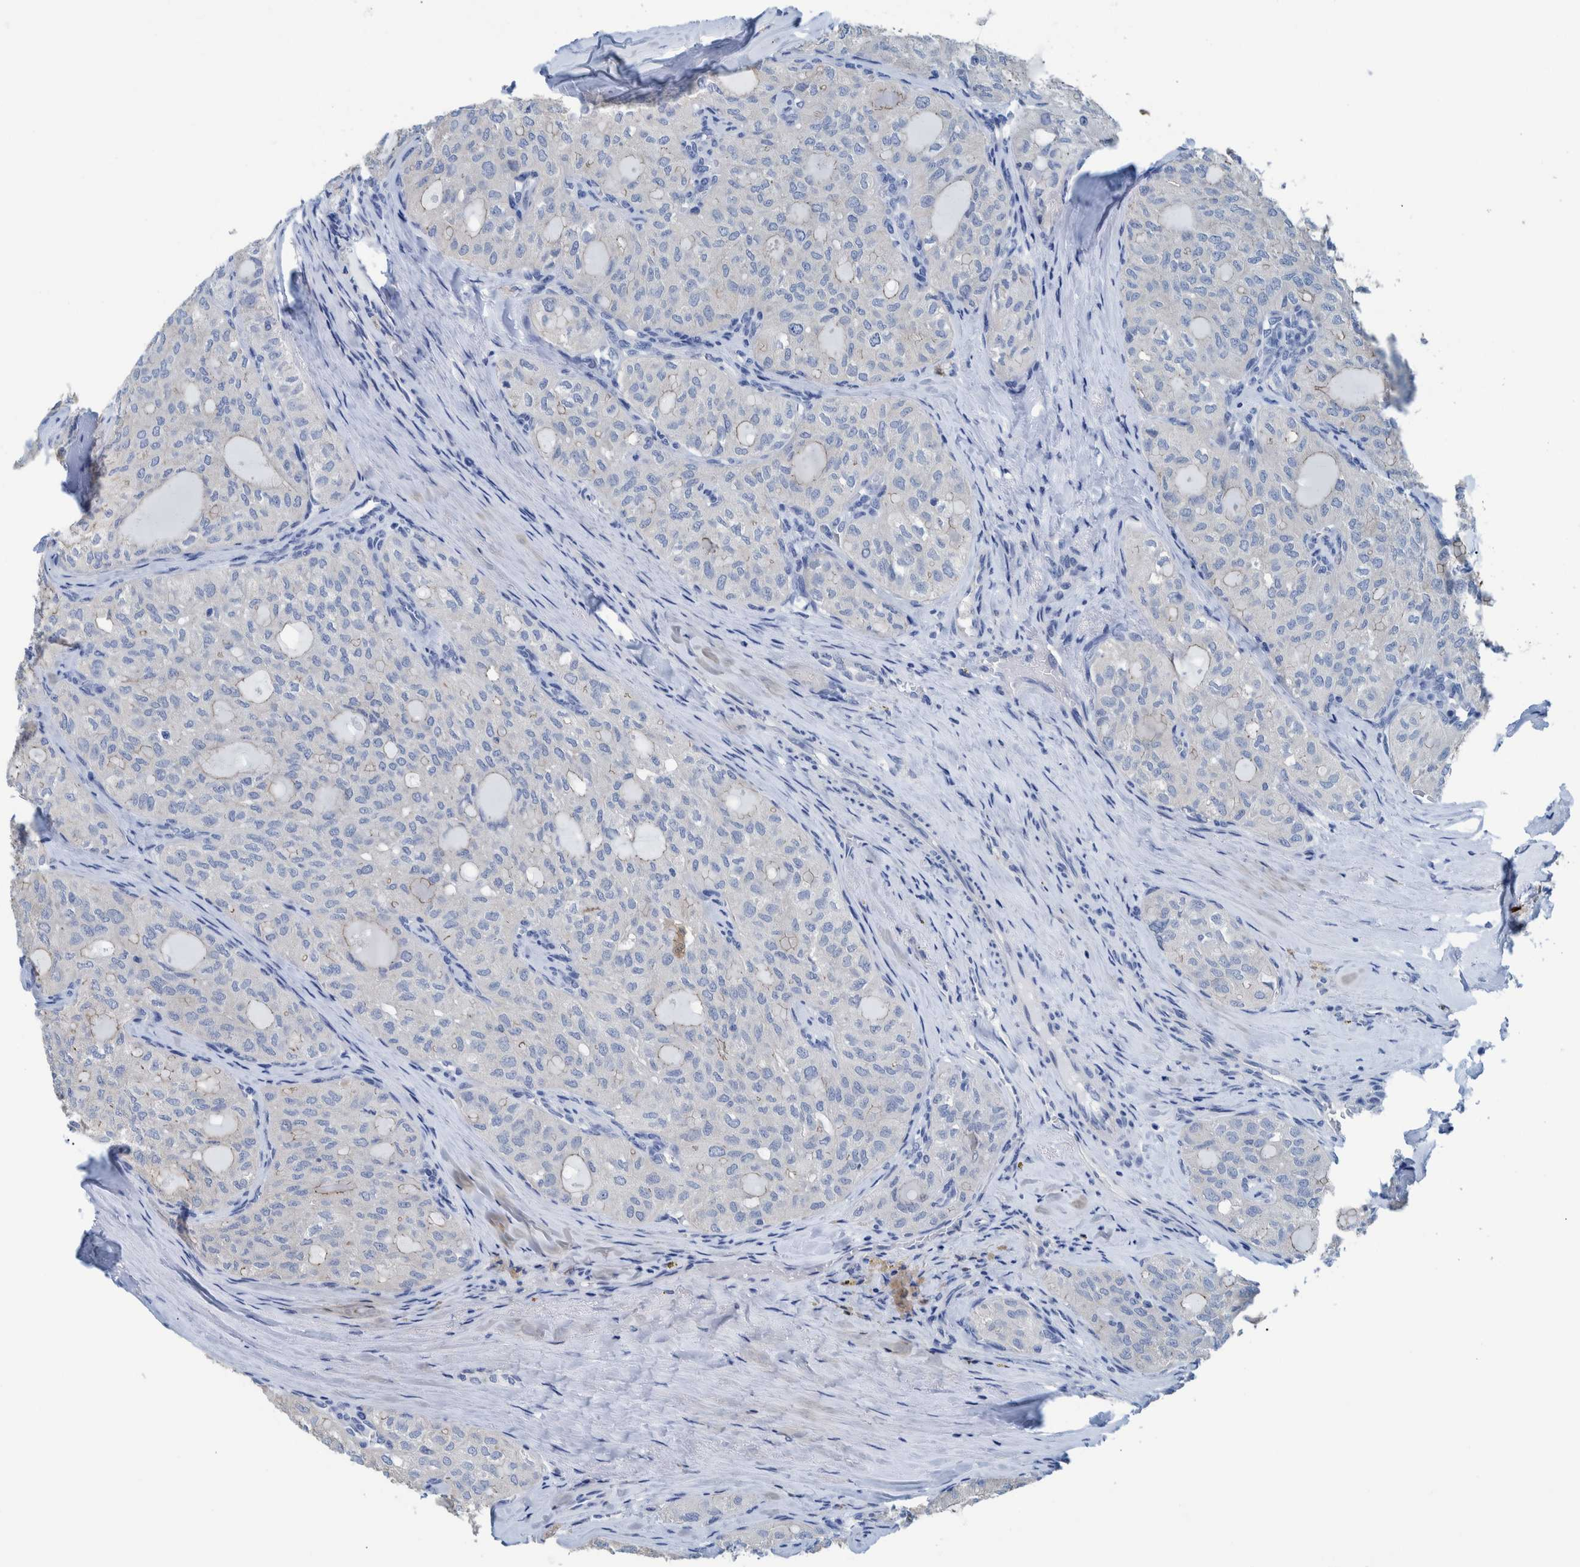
{"staining": {"intensity": "negative", "quantity": "none", "location": "none"}, "tissue": "thyroid cancer", "cell_type": "Tumor cells", "image_type": "cancer", "snomed": [{"axis": "morphology", "description": "Follicular adenoma carcinoma, NOS"}, {"axis": "topography", "description": "Thyroid gland"}], "caption": "Immunohistochemical staining of human follicular adenoma carcinoma (thyroid) displays no significant expression in tumor cells.", "gene": "IDO1", "patient": {"sex": "male", "age": 75}}